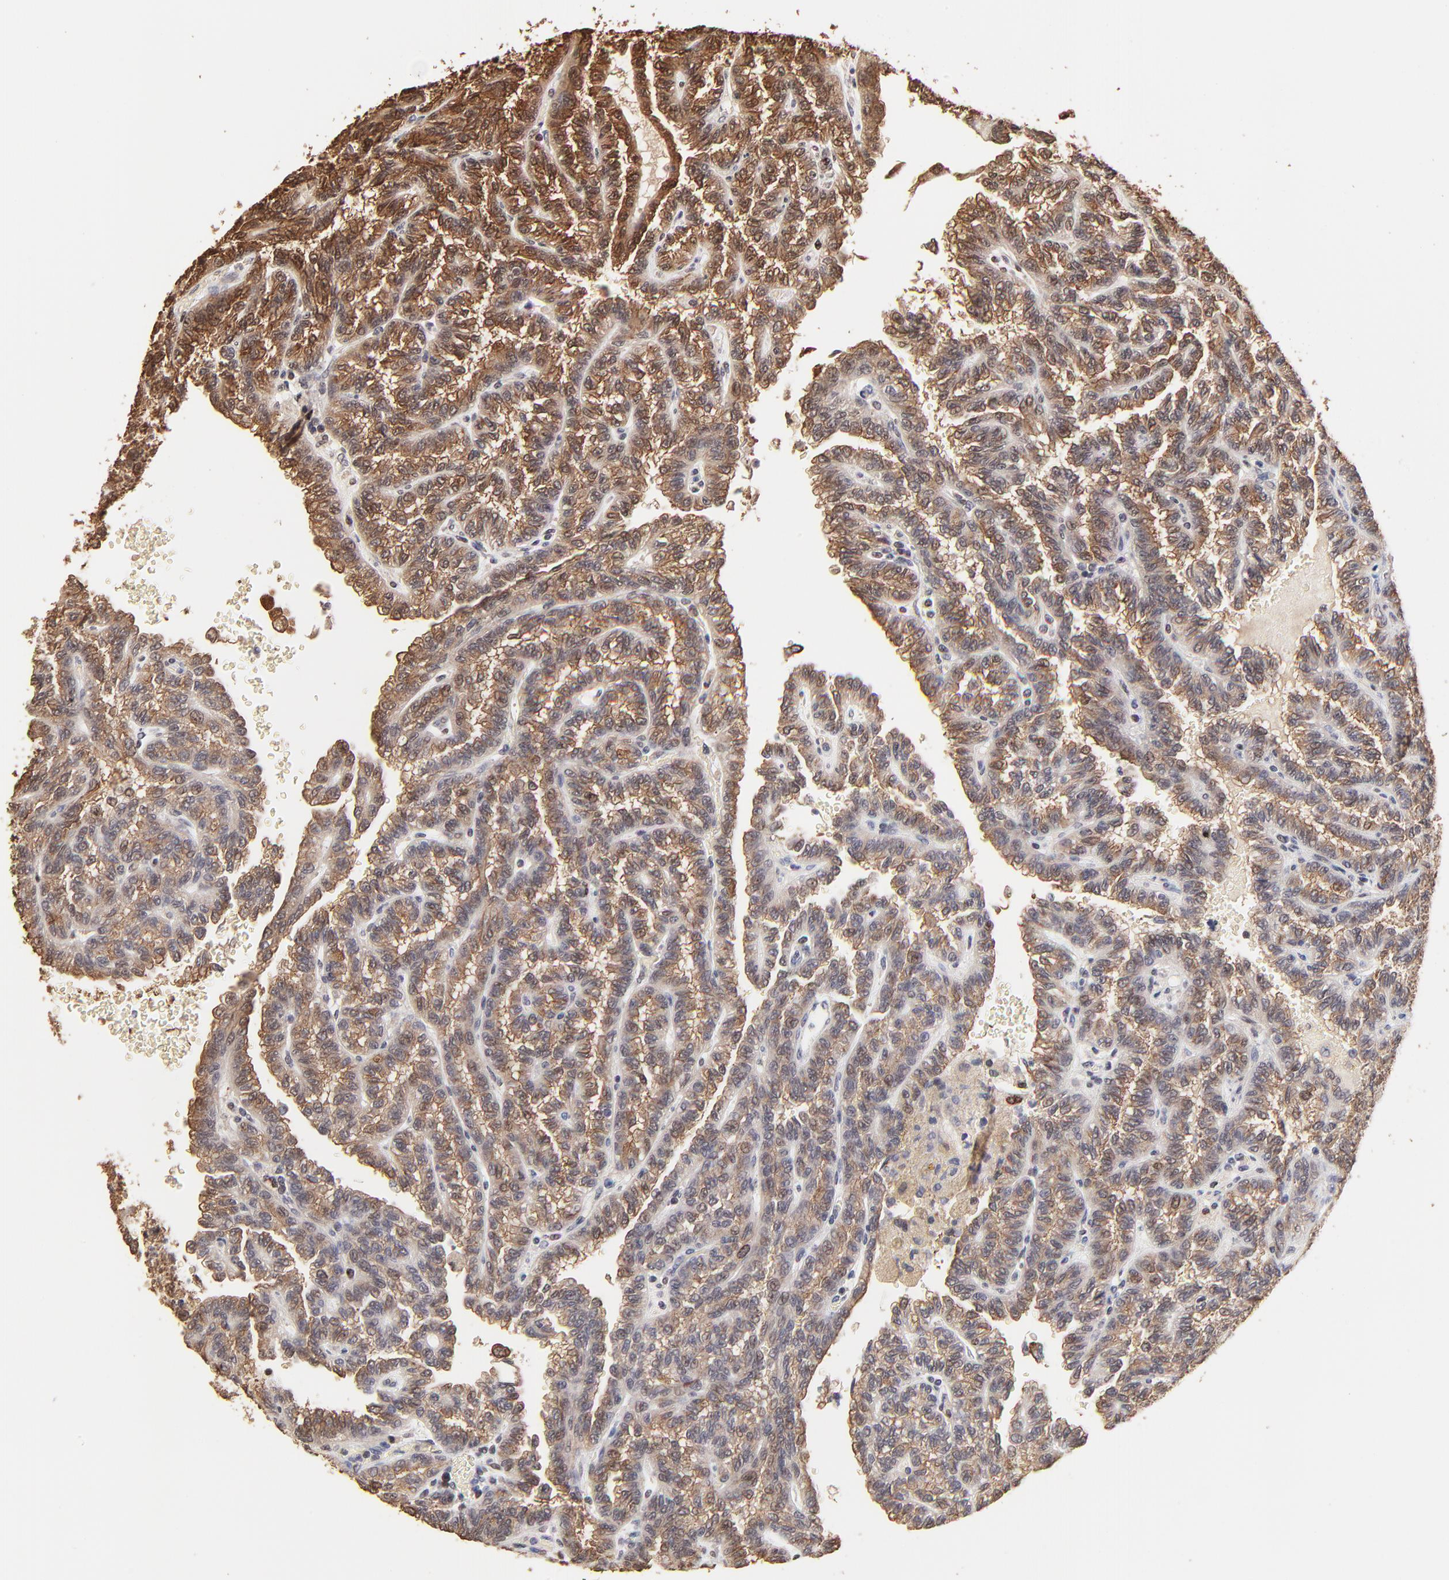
{"staining": {"intensity": "moderate", "quantity": ">75%", "location": "cytoplasmic/membranous"}, "tissue": "renal cancer", "cell_type": "Tumor cells", "image_type": "cancer", "snomed": [{"axis": "morphology", "description": "Inflammation, NOS"}, {"axis": "morphology", "description": "Adenocarcinoma, NOS"}, {"axis": "topography", "description": "Kidney"}], "caption": "Immunohistochemical staining of human renal cancer (adenocarcinoma) exhibits medium levels of moderate cytoplasmic/membranous protein positivity in approximately >75% of tumor cells.", "gene": "BIRC5", "patient": {"sex": "male", "age": 68}}